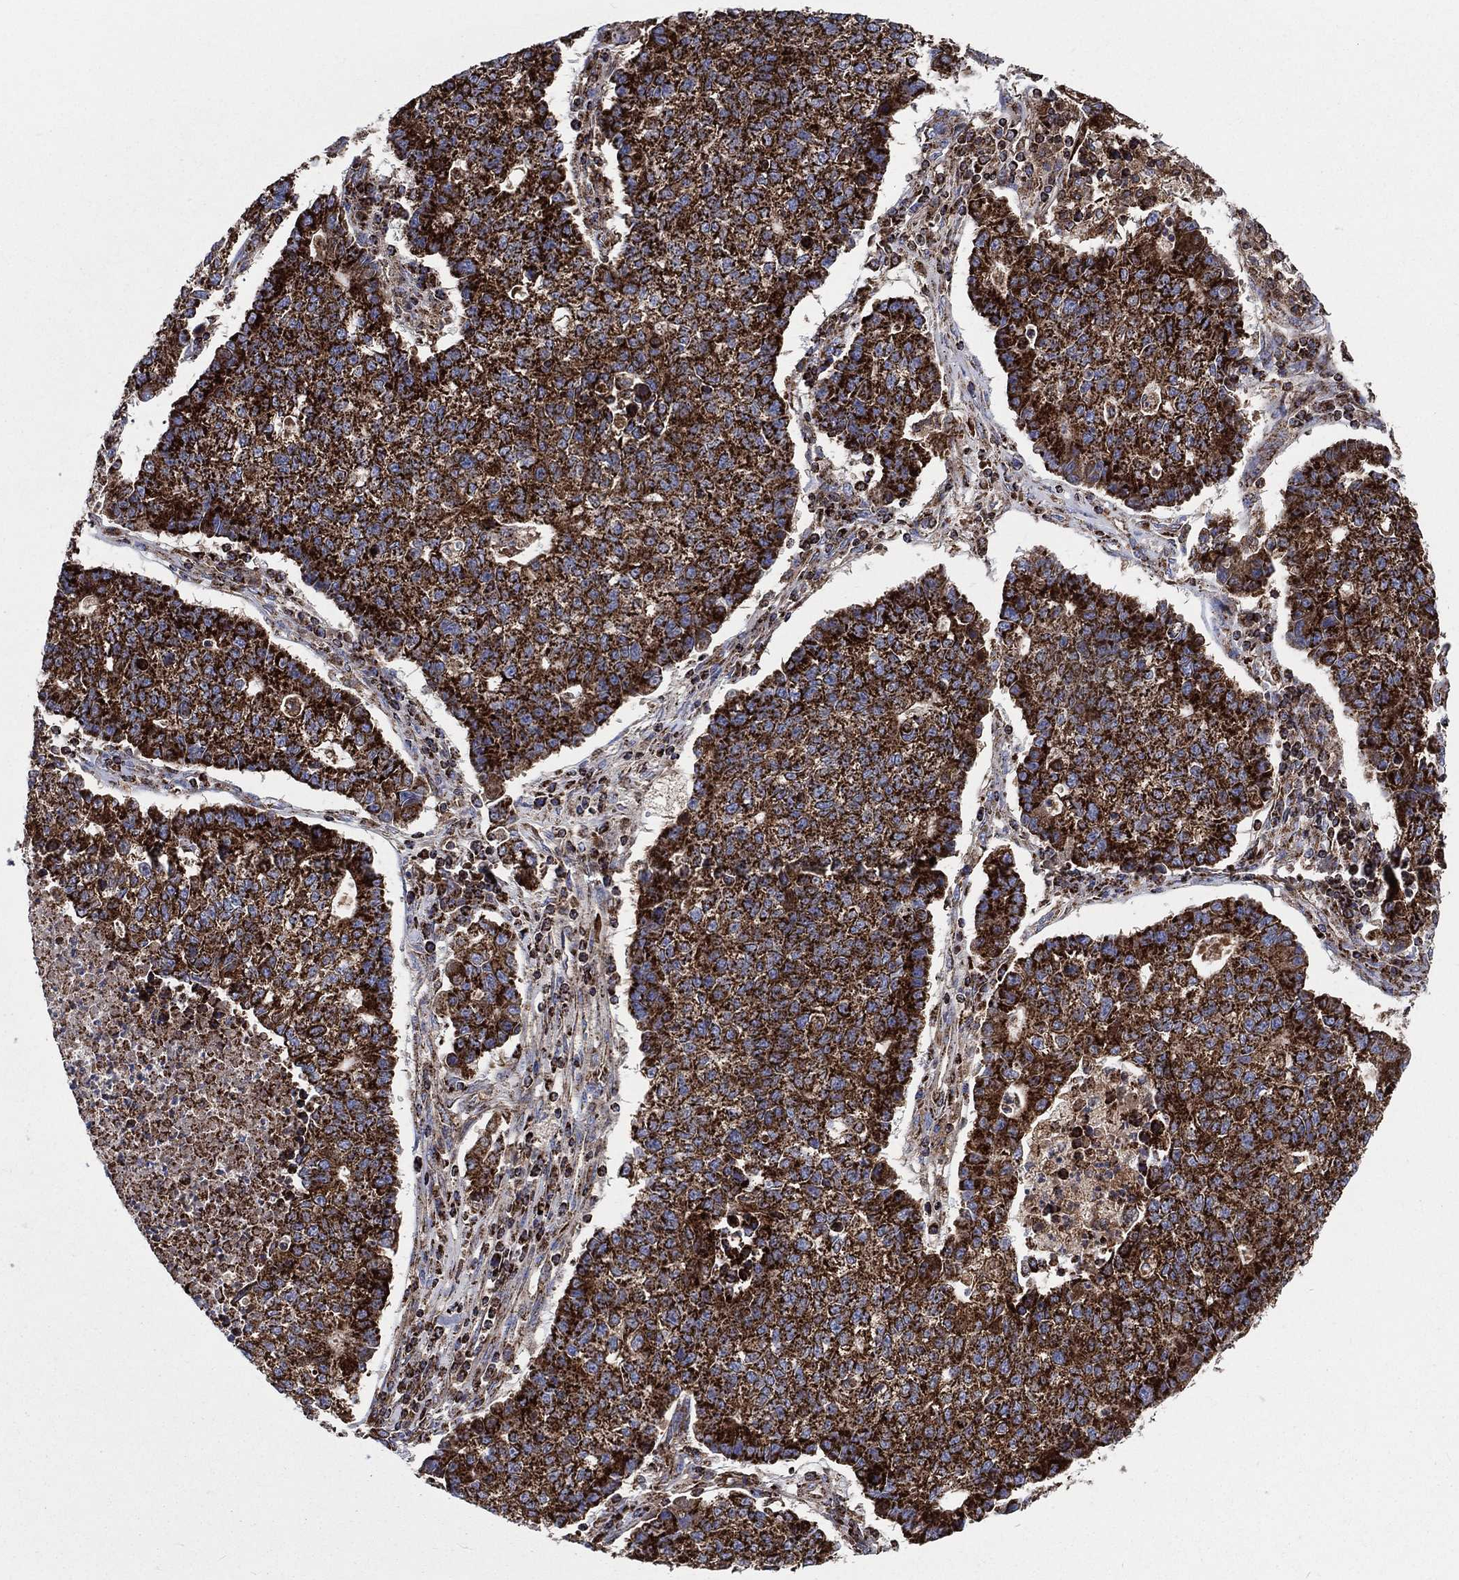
{"staining": {"intensity": "strong", "quantity": ">75%", "location": "cytoplasmic/membranous"}, "tissue": "lung cancer", "cell_type": "Tumor cells", "image_type": "cancer", "snomed": [{"axis": "morphology", "description": "Adenocarcinoma, NOS"}, {"axis": "topography", "description": "Lung"}], "caption": "Immunohistochemistry (IHC) photomicrograph of lung adenocarcinoma stained for a protein (brown), which demonstrates high levels of strong cytoplasmic/membranous staining in about >75% of tumor cells.", "gene": "ANKRD37", "patient": {"sex": "male", "age": 57}}